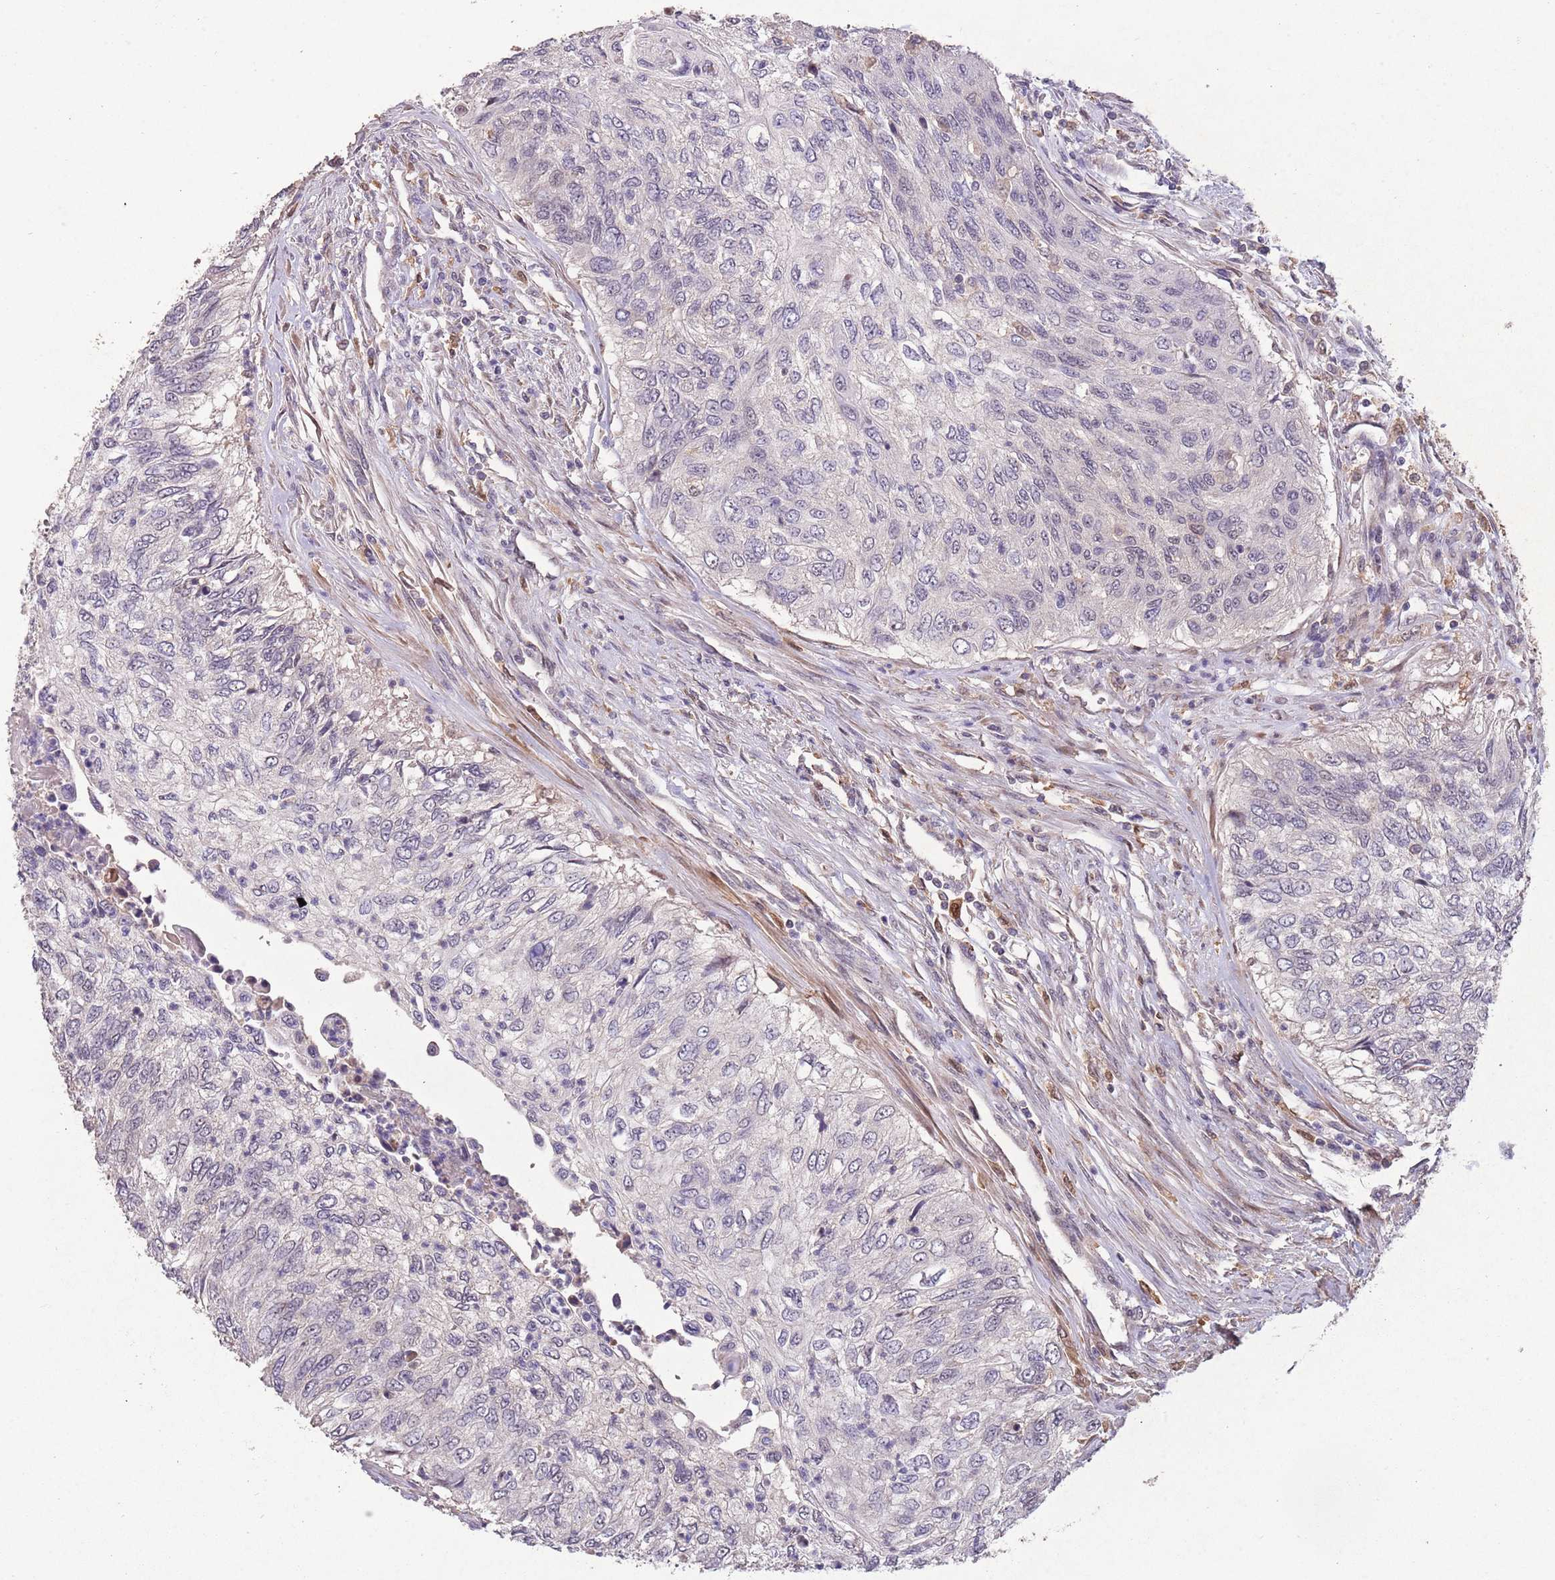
{"staining": {"intensity": "negative", "quantity": "none", "location": "none"}, "tissue": "urothelial cancer", "cell_type": "Tumor cells", "image_type": "cancer", "snomed": [{"axis": "morphology", "description": "Urothelial carcinoma, High grade"}, {"axis": "topography", "description": "Urinary bladder"}], "caption": "Urothelial cancer was stained to show a protein in brown. There is no significant expression in tumor cells. The staining is performed using DAB (3,3'-diaminobenzidine) brown chromogen with nuclei counter-stained in using hematoxylin.", "gene": "ZNF639", "patient": {"sex": "female", "age": 60}}